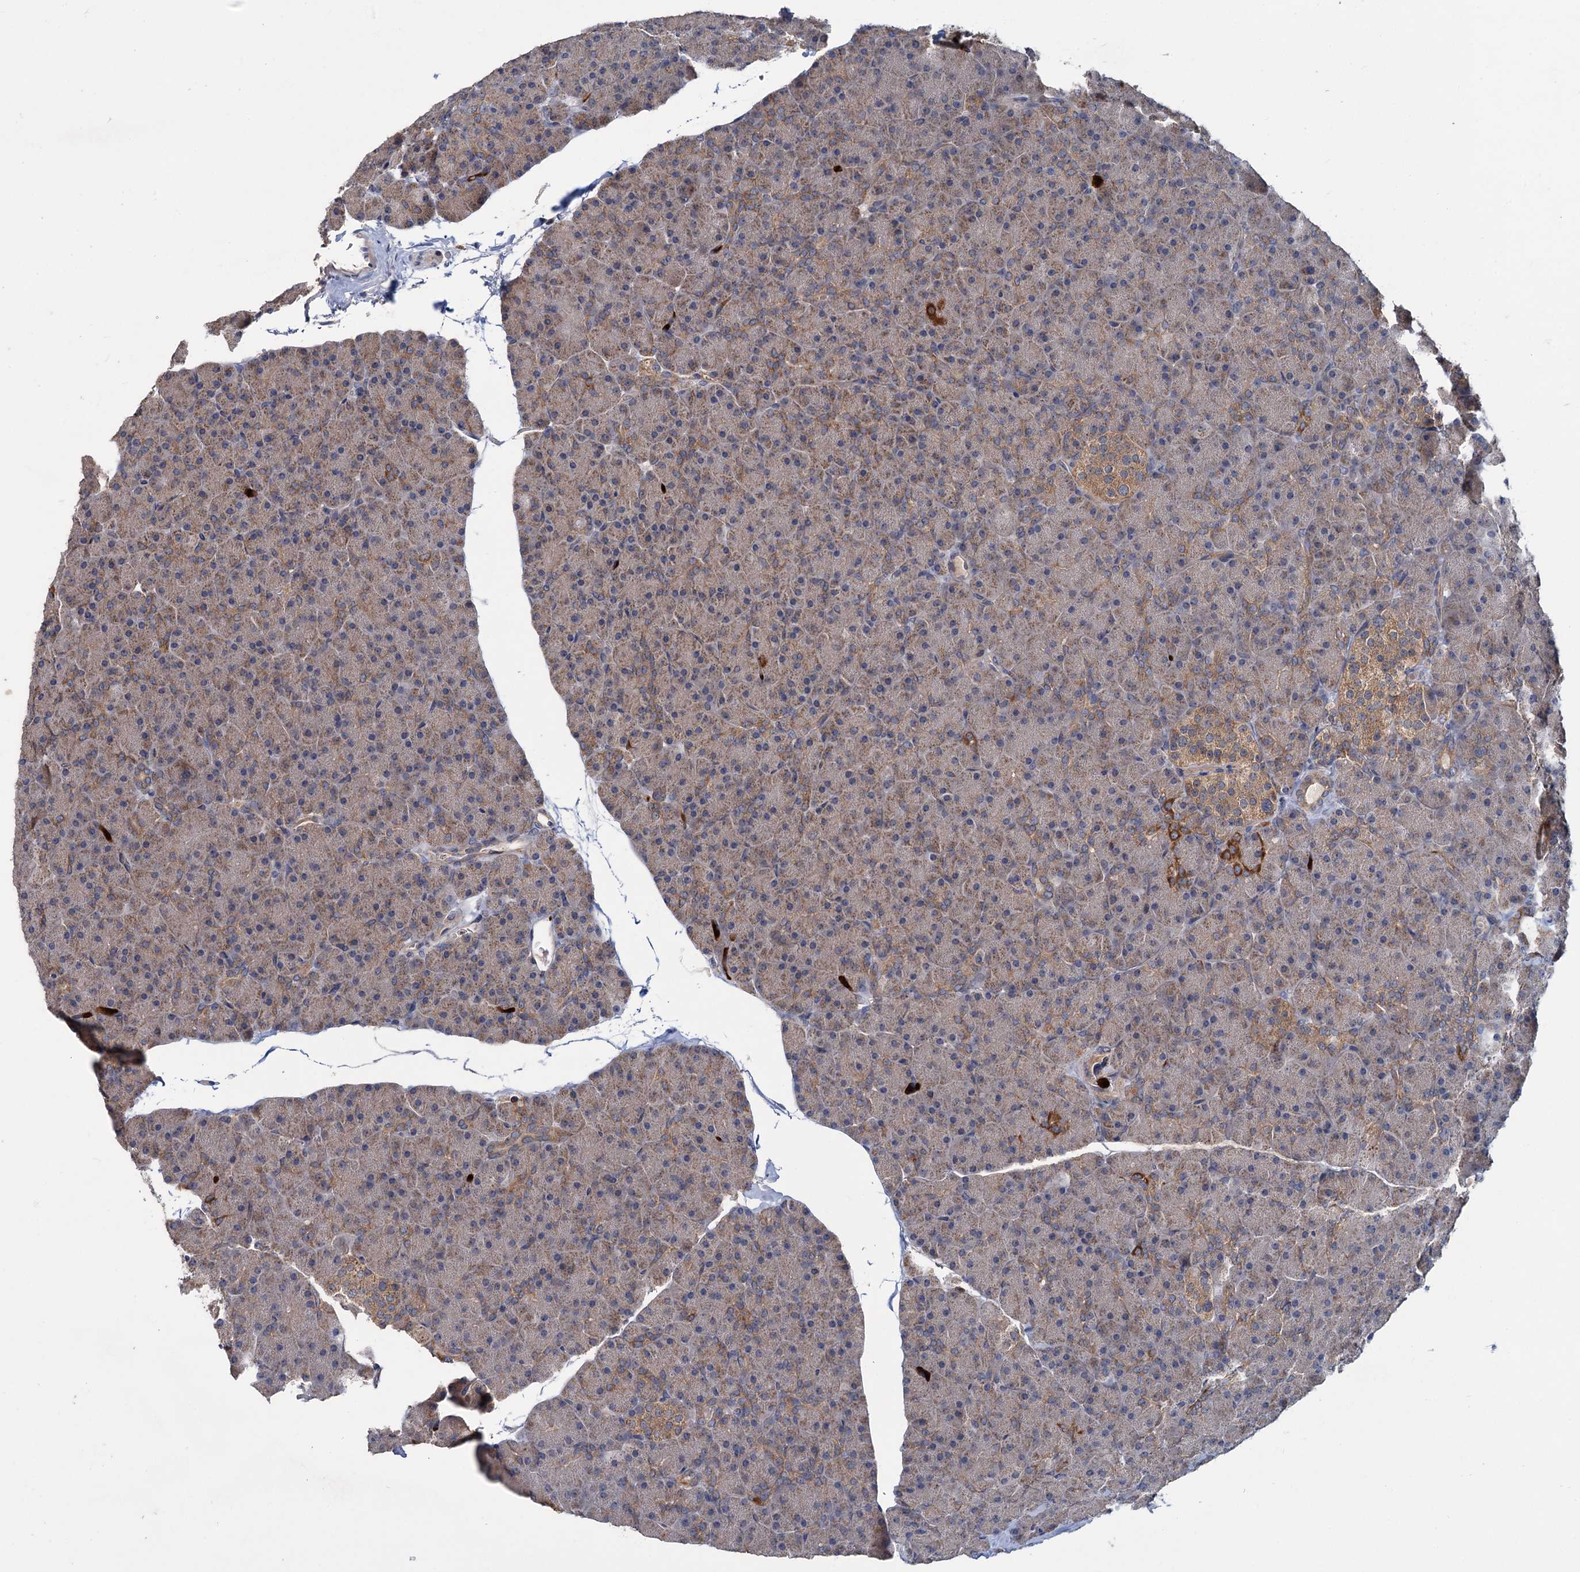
{"staining": {"intensity": "moderate", "quantity": "25%-75%", "location": "cytoplasmic/membranous"}, "tissue": "pancreas", "cell_type": "Exocrine glandular cells", "image_type": "normal", "snomed": [{"axis": "morphology", "description": "Normal tissue, NOS"}, {"axis": "topography", "description": "Pancreas"}], "caption": "Protein staining by immunohistochemistry (IHC) exhibits moderate cytoplasmic/membranous positivity in about 25%-75% of exocrine glandular cells in normal pancreas.", "gene": "DYNC2H1", "patient": {"sex": "male", "age": 36}}